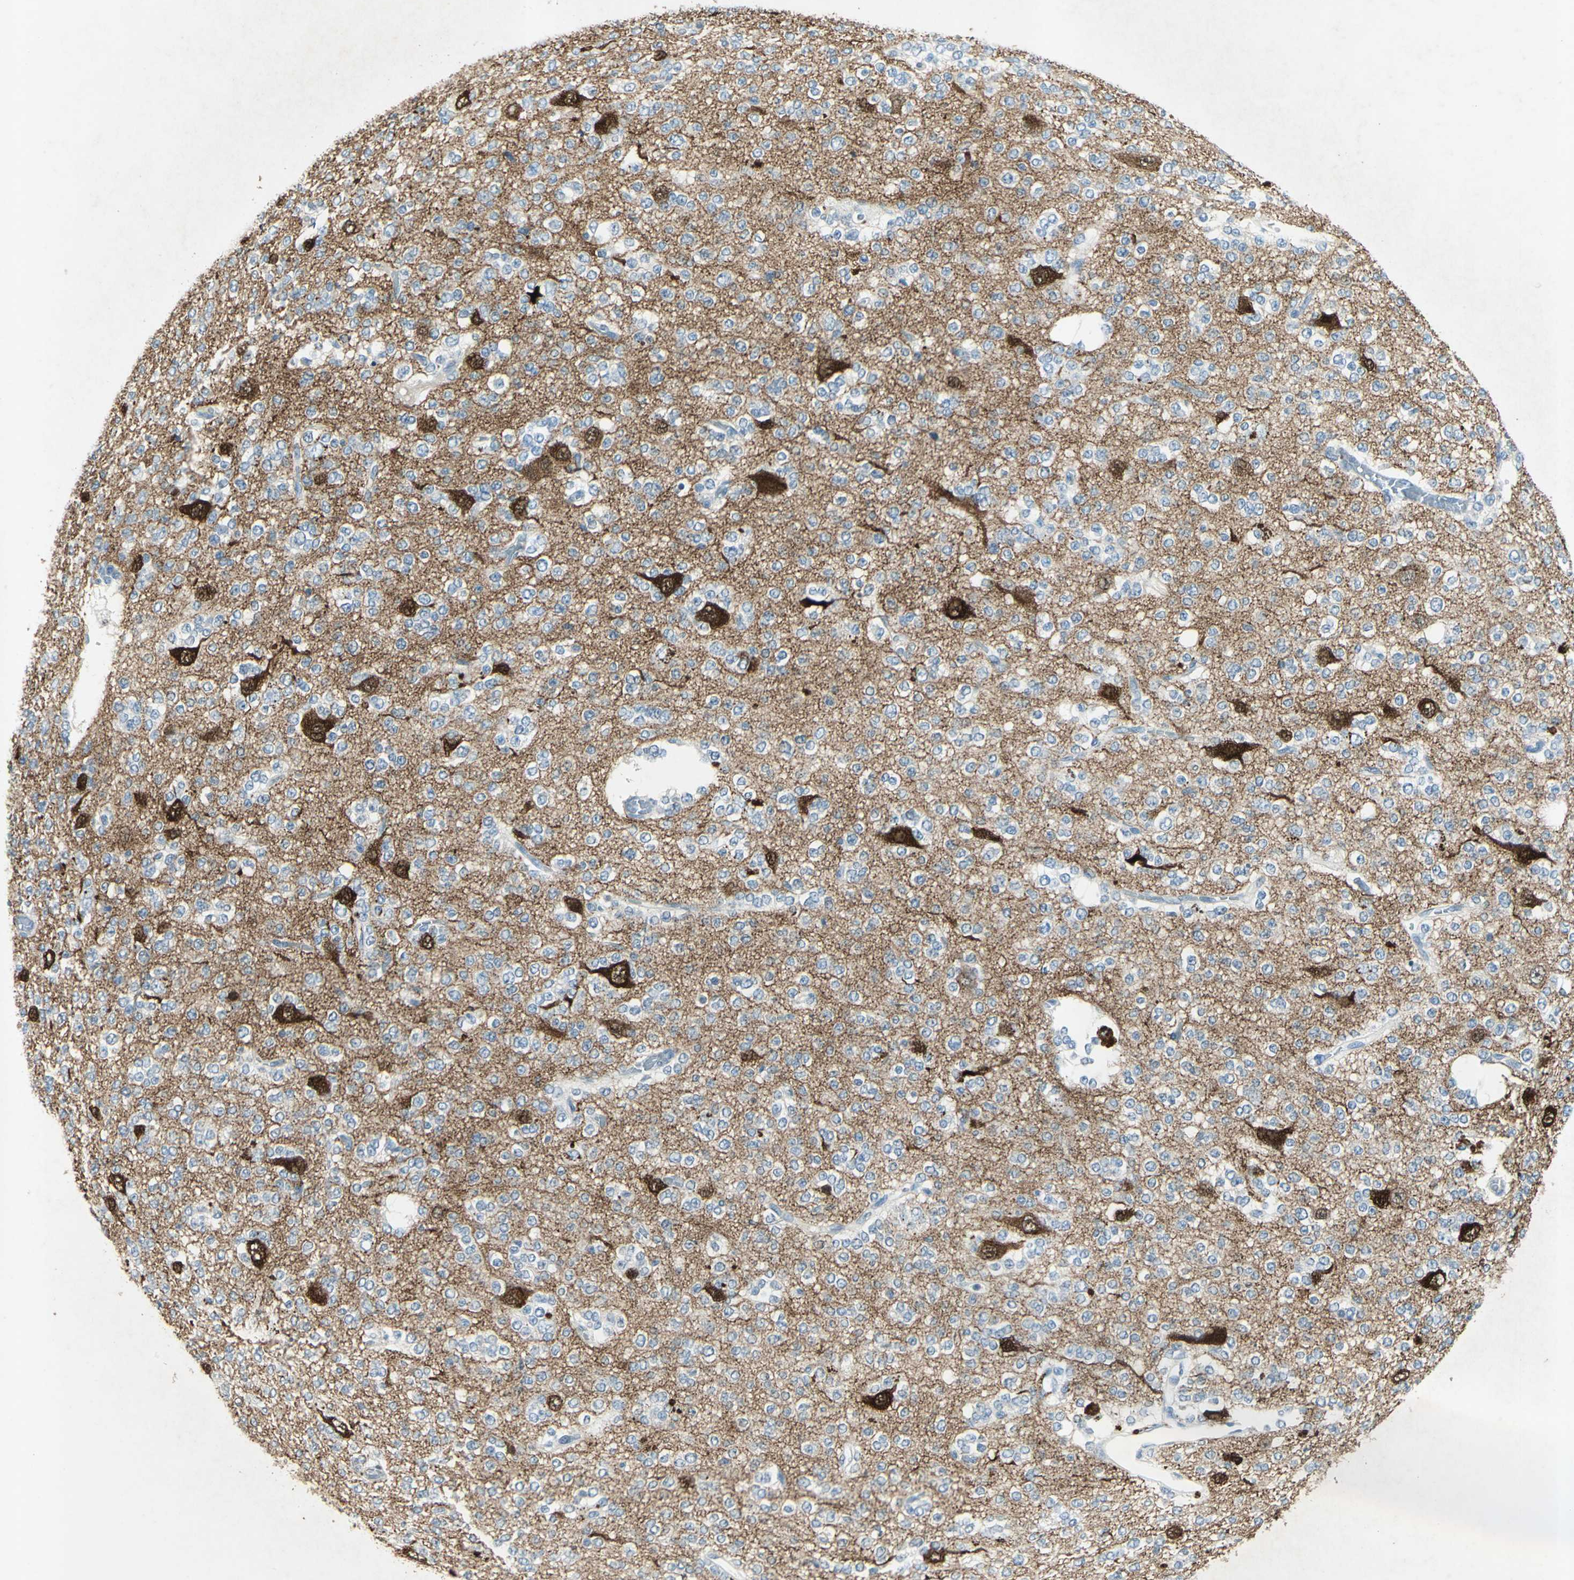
{"staining": {"intensity": "negative", "quantity": "none", "location": "none"}, "tissue": "glioma", "cell_type": "Tumor cells", "image_type": "cancer", "snomed": [{"axis": "morphology", "description": "Glioma, malignant, Low grade"}, {"axis": "topography", "description": "Brain"}], "caption": "Photomicrograph shows no protein staining in tumor cells of malignant glioma (low-grade) tissue.", "gene": "CAMK2B", "patient": {"sex": "male", "age": 38}}